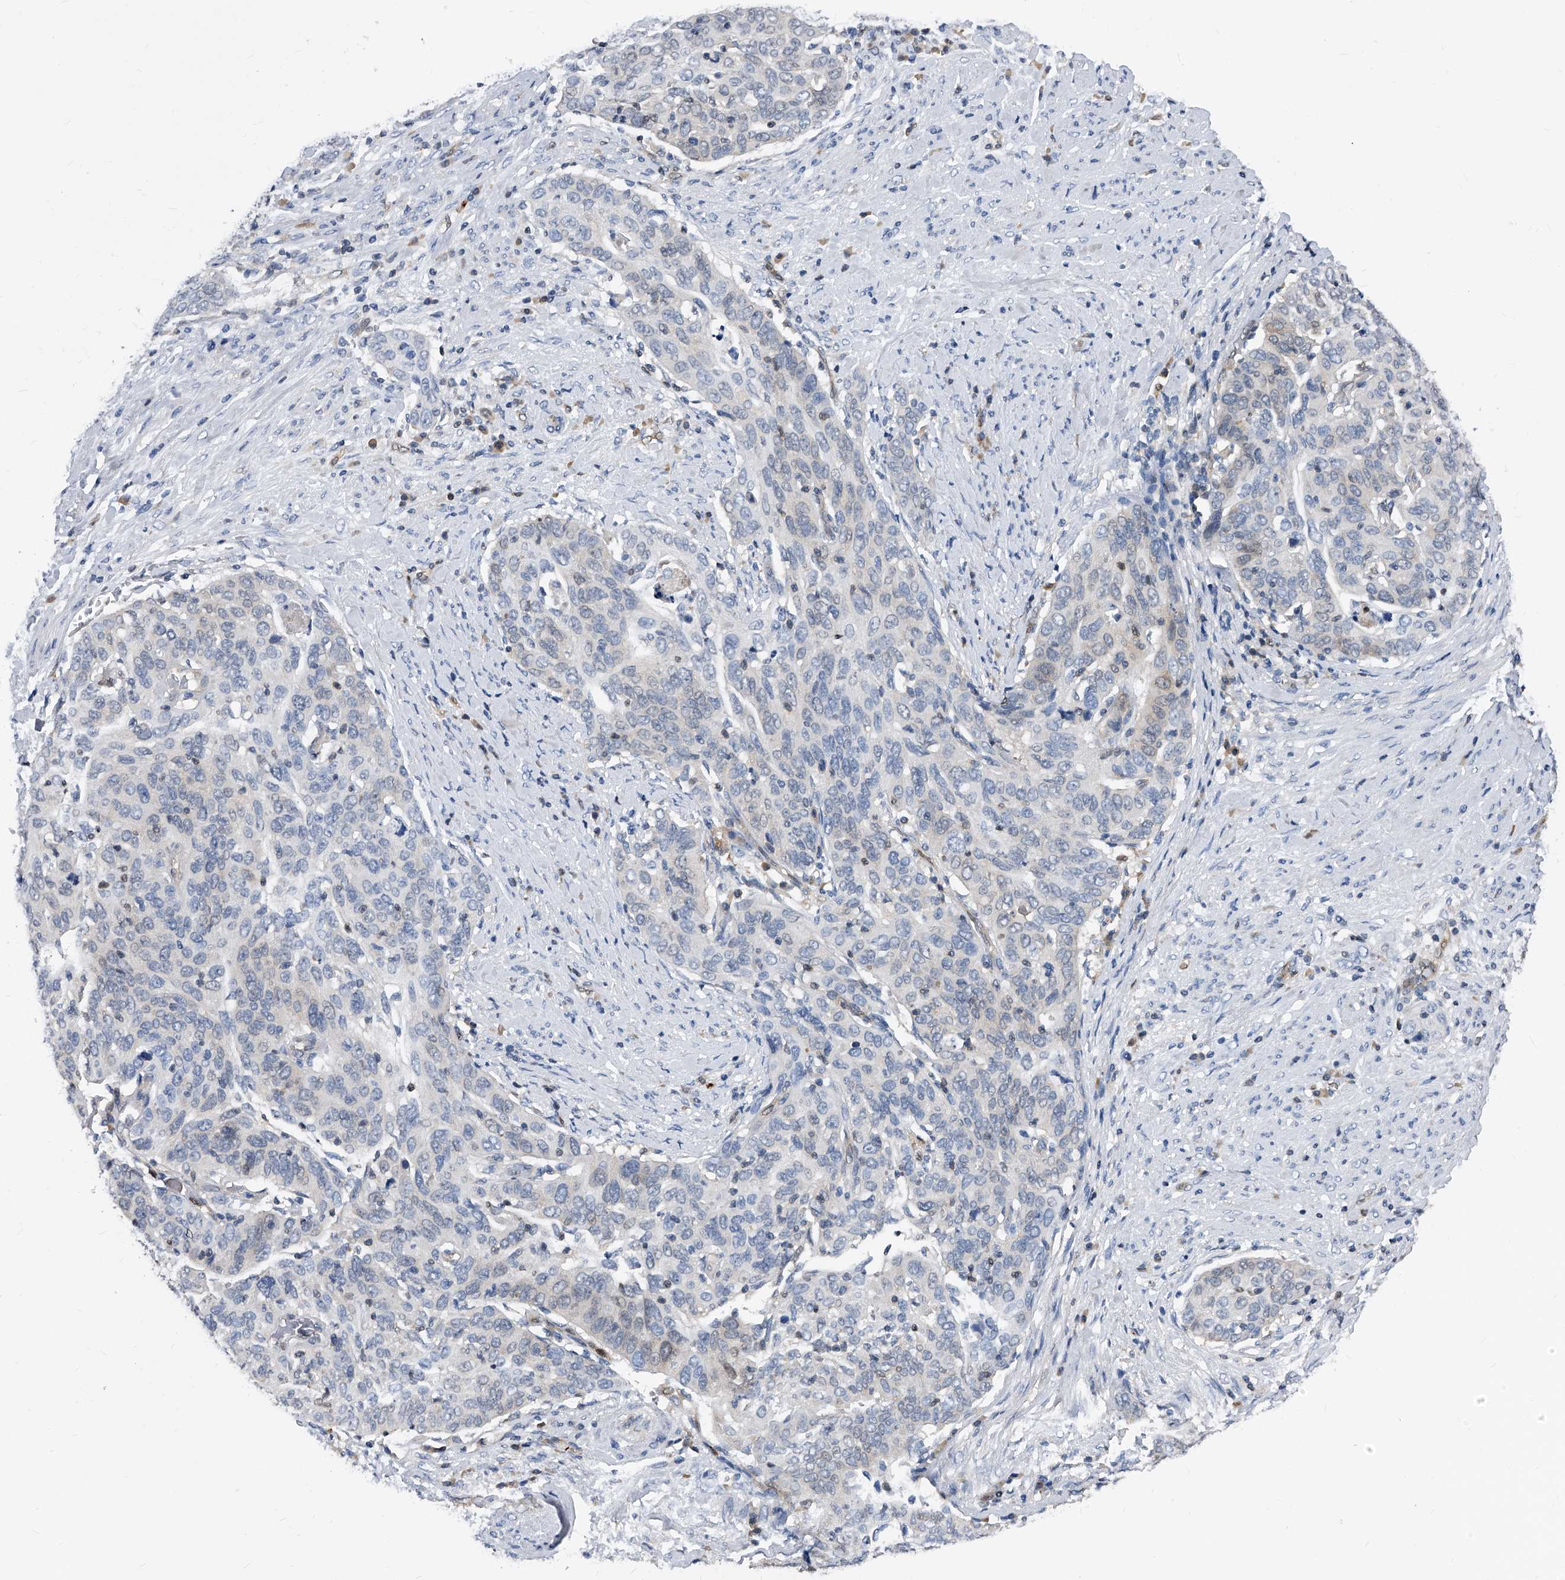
{"staining": {"intensity": "negative", "quantity": "none", "location": "none"}, "tissue": "cervical cancer", "cell_type": "Tumor cells", "image_type": "cancer", "snomed": [{"axis": "morphology", "description": "Squamous cell carcinoma, NOS"}, {"axis": "topography", "description": "Cervix"}], "caption": "Immunohistochemical staining of squamous cell carcinoma (cervical) demonstrates no significant expression in tumor cells. (Stains: DAB (3,3'-diaminobenzidine) immunohistochemistry with hematoxylin counter stain, Microscopy: brightfield microscopy at high magnification).", "gene": "MAP2K6", "patient": {"sex": "female", "age": 60}}